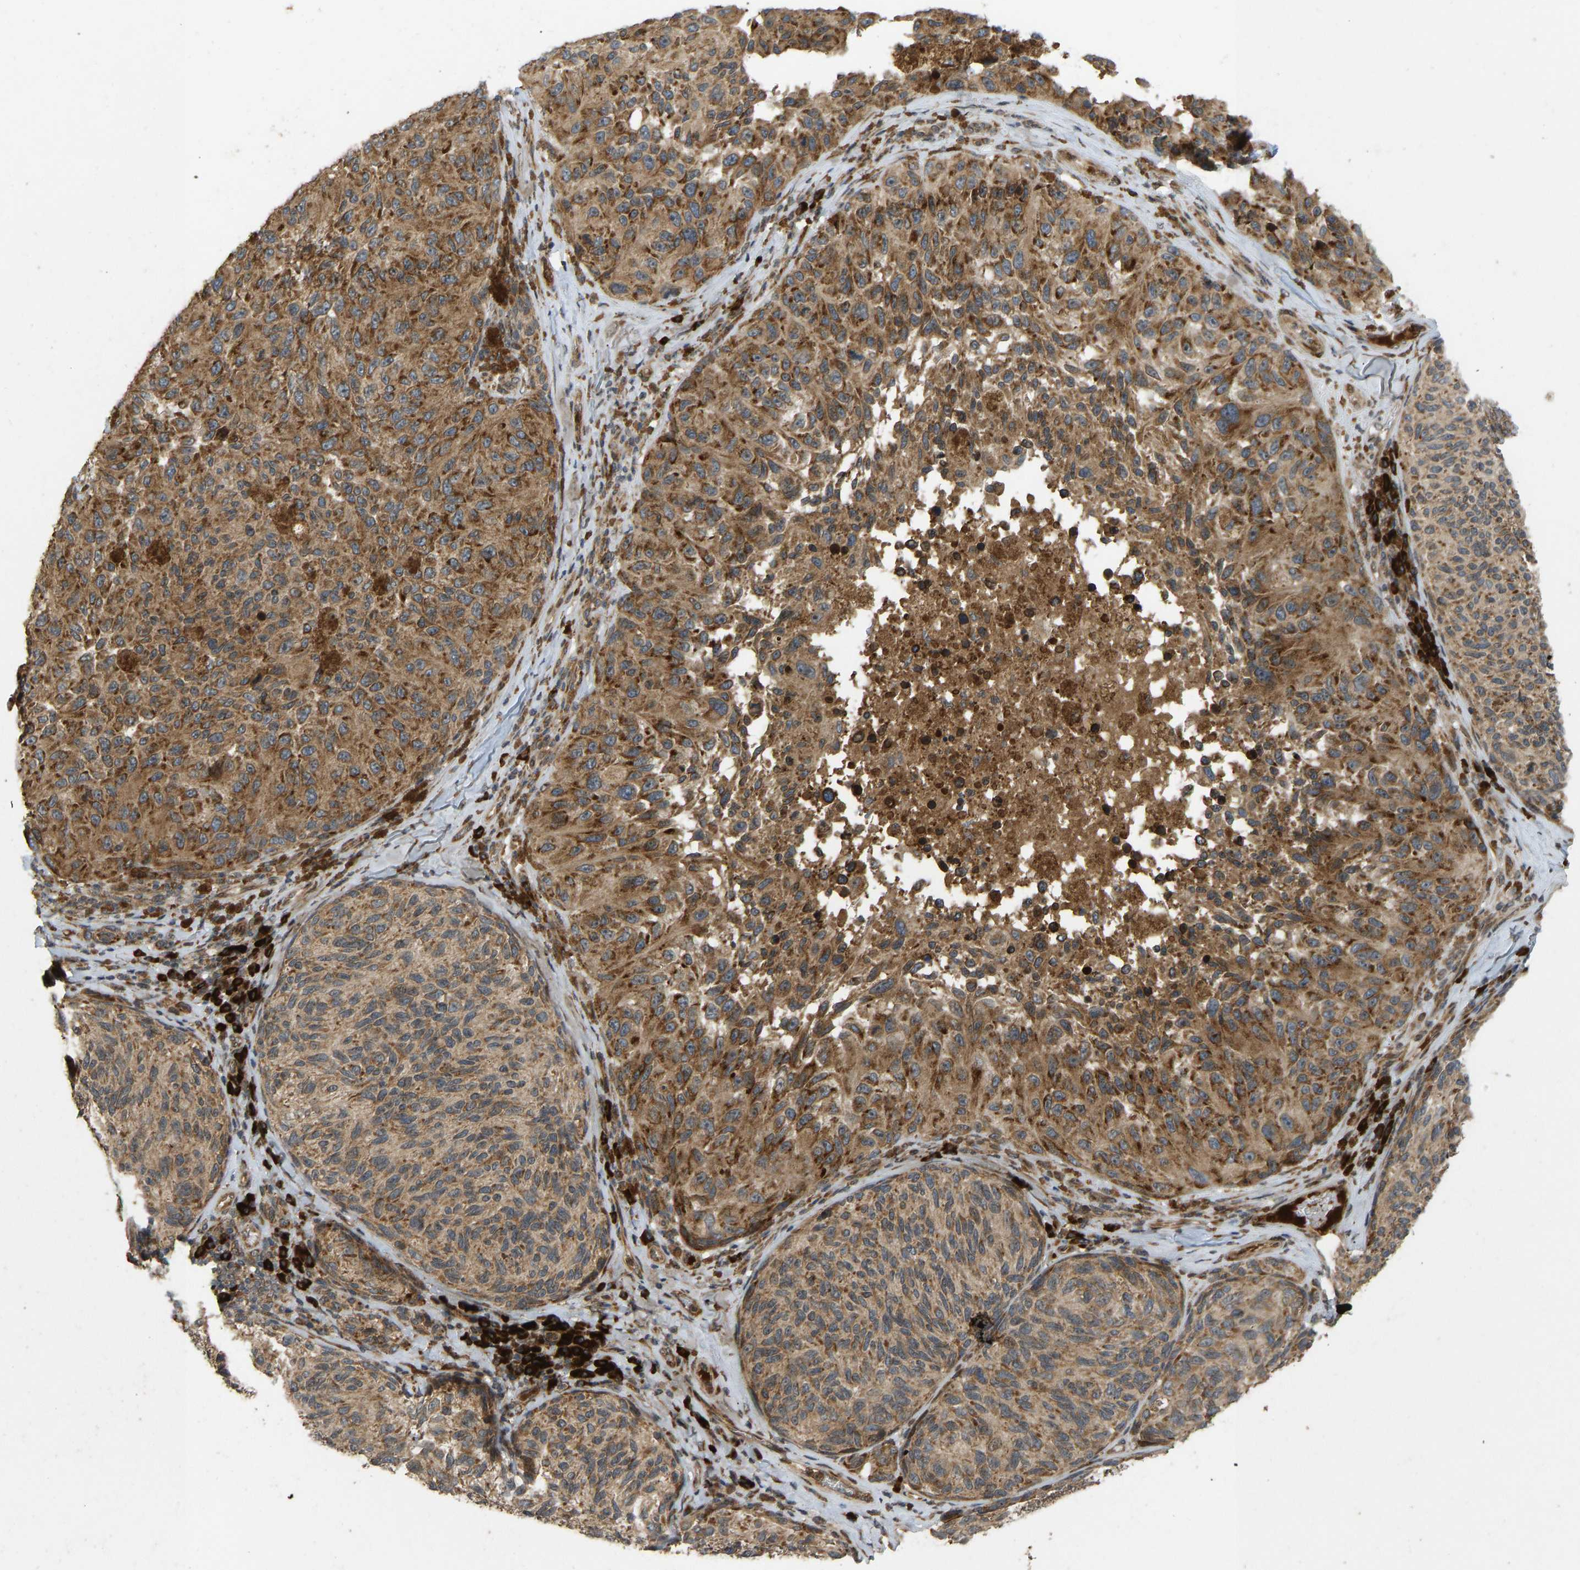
{"staining": {"intensity": "moderate", "quantity": ">75%", "location": "cytoplasmic/membranous"}, "tissue": "melanoma", "cell_type": "Tumor cells", "image_type": "cancer", "snomed": [{"axis": "morphology", "description": "Malignant melanoma, NOS"}, {"axis": "topography", "description": "Skin"}], "caption": "Melanoma stained for a protein demonstrates moderate cytoplasmic/membranous positivity in tumor cells.", "gene": "RPN2", "patient": {"sex": "female", "age": 73}}